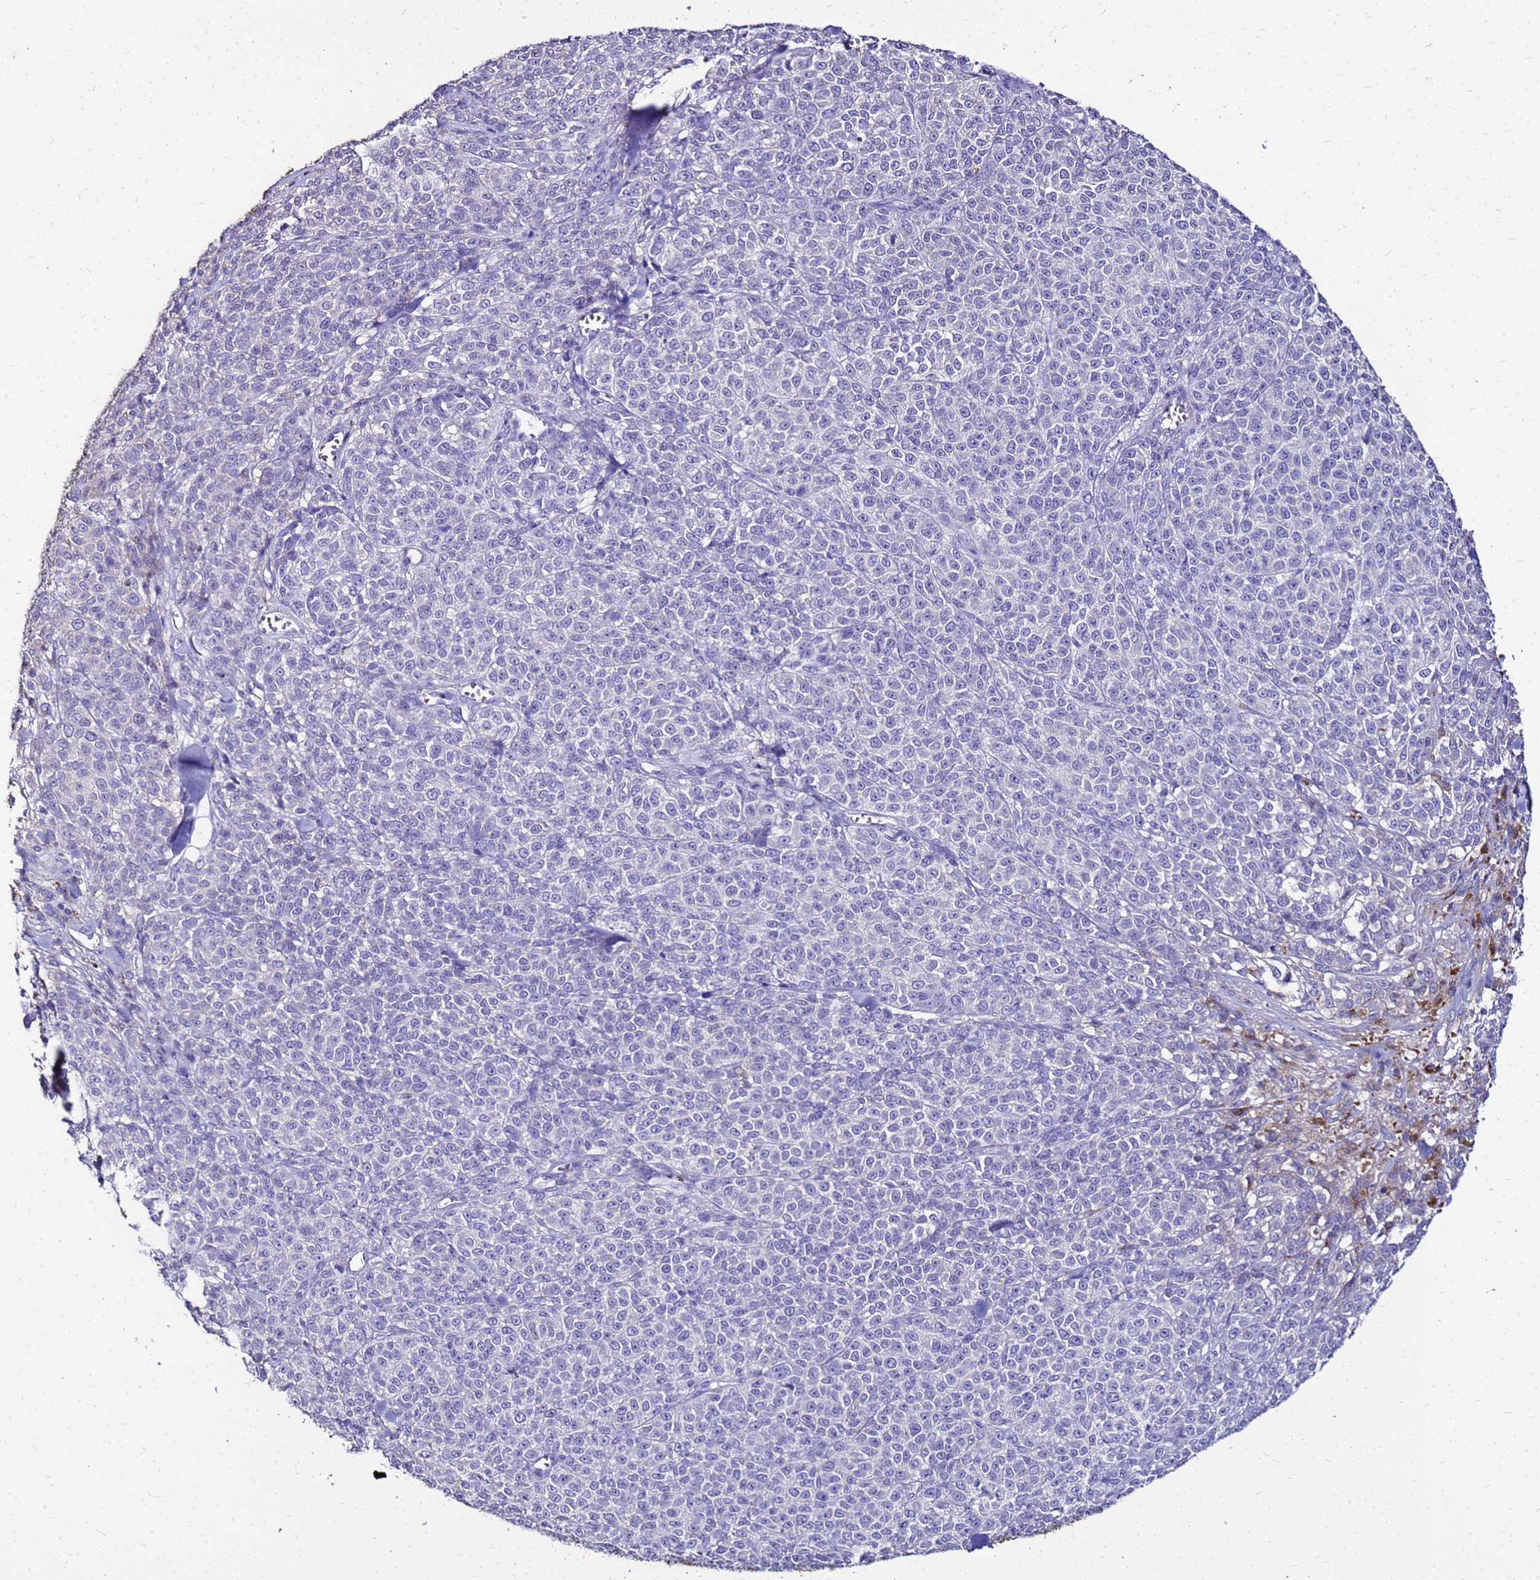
{"staining": {"intensity": "negative", "quantity": "none", "location": "none"}, "tissue": "melanoma", "cell_type": "Tumor cells", "image_type": "cancer", "snomed": [{"axis": "morphology", "description": "Normal tissue, NOS"}, {"axis": "morphology", "description": "Malignant melanoma, NOS"}, {"axis": "topography", "description": "Skin"}], "caption": "High magnification brightfield microscopy of melanoma stained with DAB (brown) and counterstained with hematoxylin (blue): tumor cells show no significant positivity. (Stains: DAB (3,3'-diaminobenzidine) immunohistochemistry with hematoxylin counter stain, Microscopy: brightfield microscopy at high magnification).", "gene": "S100A2", "patient": {"sex": "female", "age": 34}}